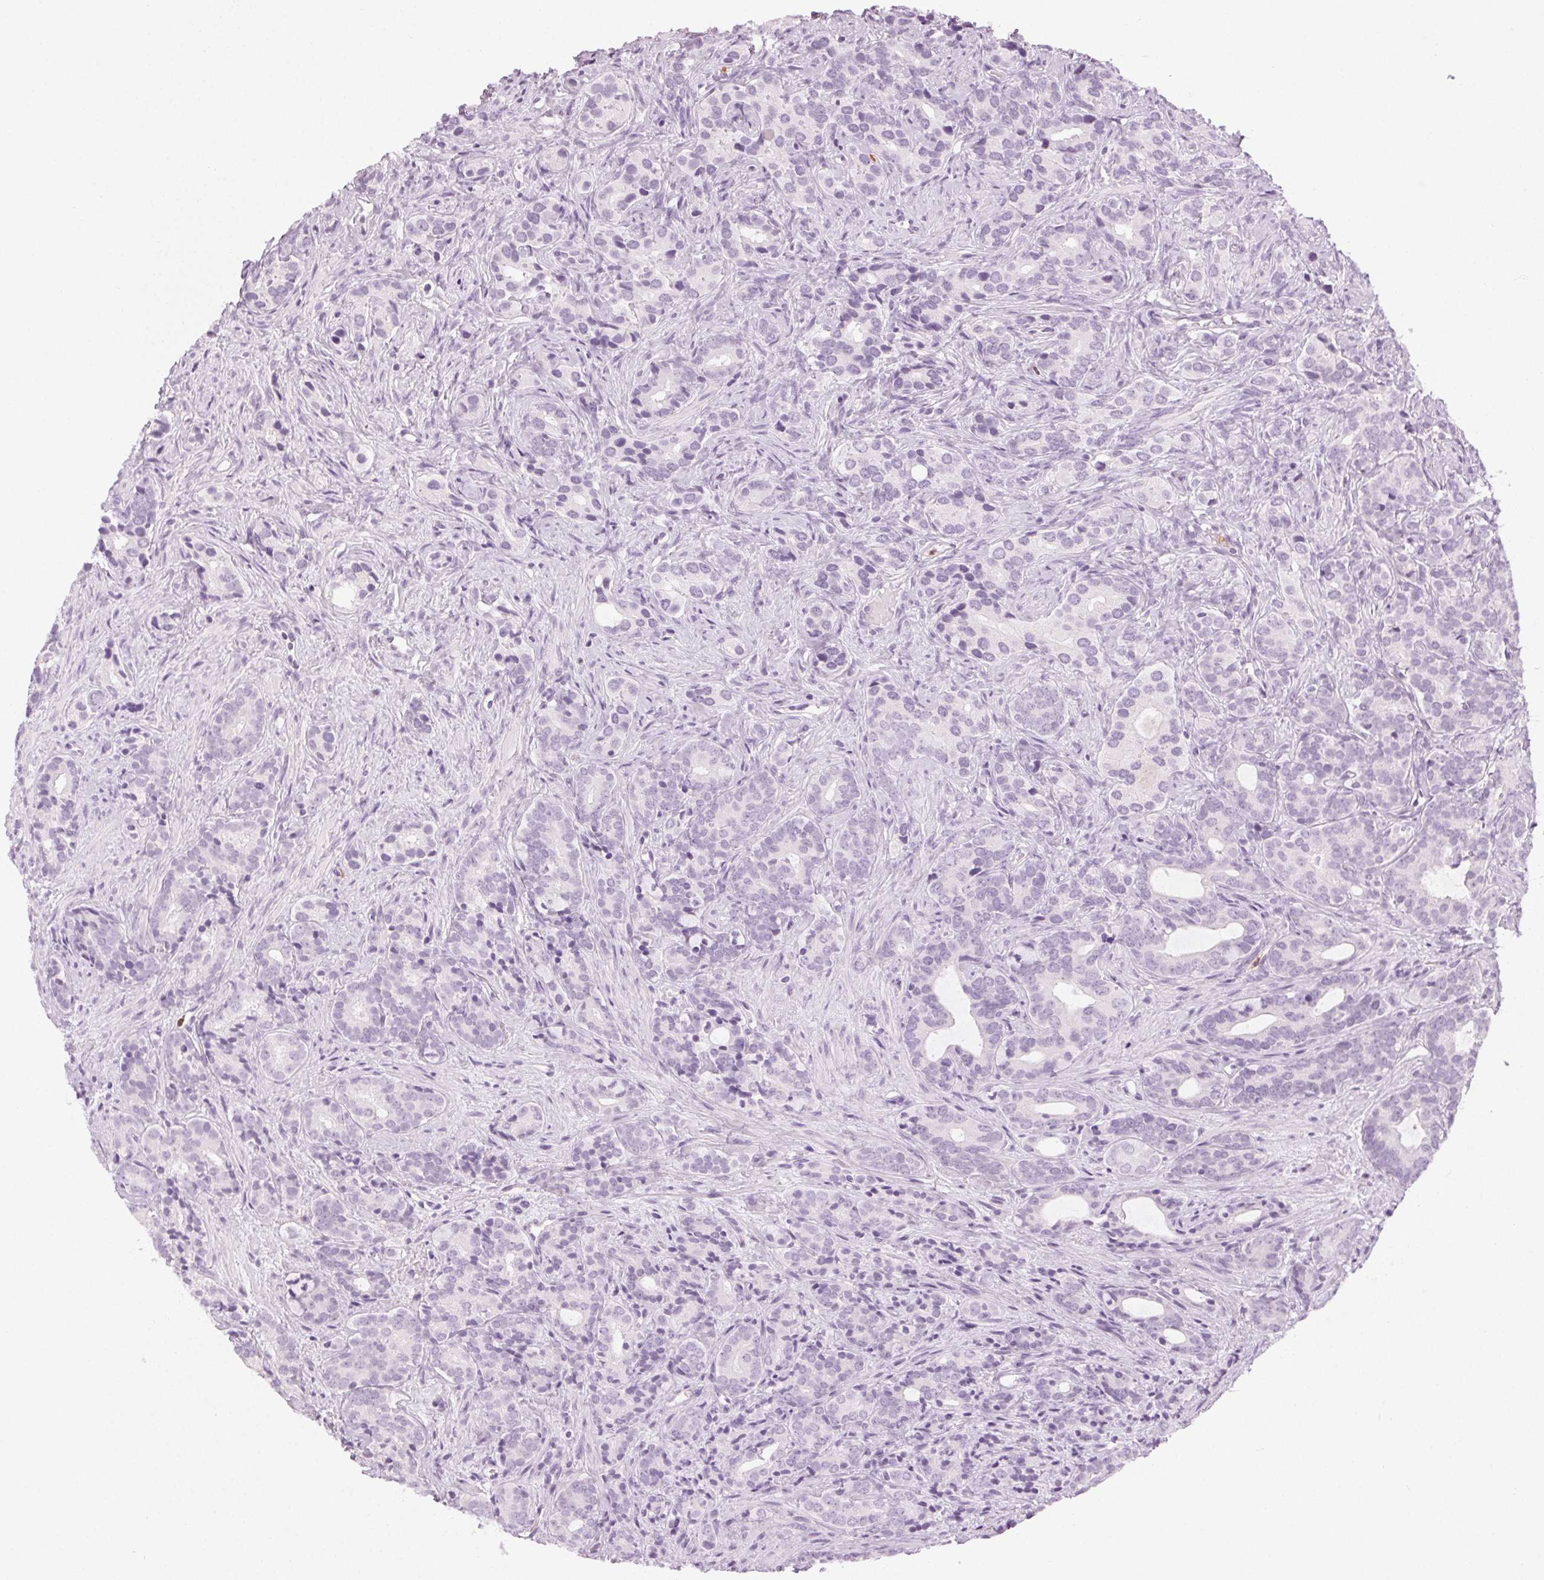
{"staining": {"intensity": "negative", "quantity": "none", "location": "none"}, "tissue": "prostate cancer", "cell_type": "Tumor cells", "image_type": "cancer", "snomed": [{"axis": "morphology", "description": "Adenocarcinoma, High grade"}, {"axis": "topography", "description": "Prostate"}], "caption": "Immunohistochemistry image of human high-grade adenocarcinoma (prostate) stained for a protein (brown), which reveals no staining in tumor cells. Nuclei are stained in blue.", "gene": "MPO", "patient": {"sex": "male", "age": 84}}